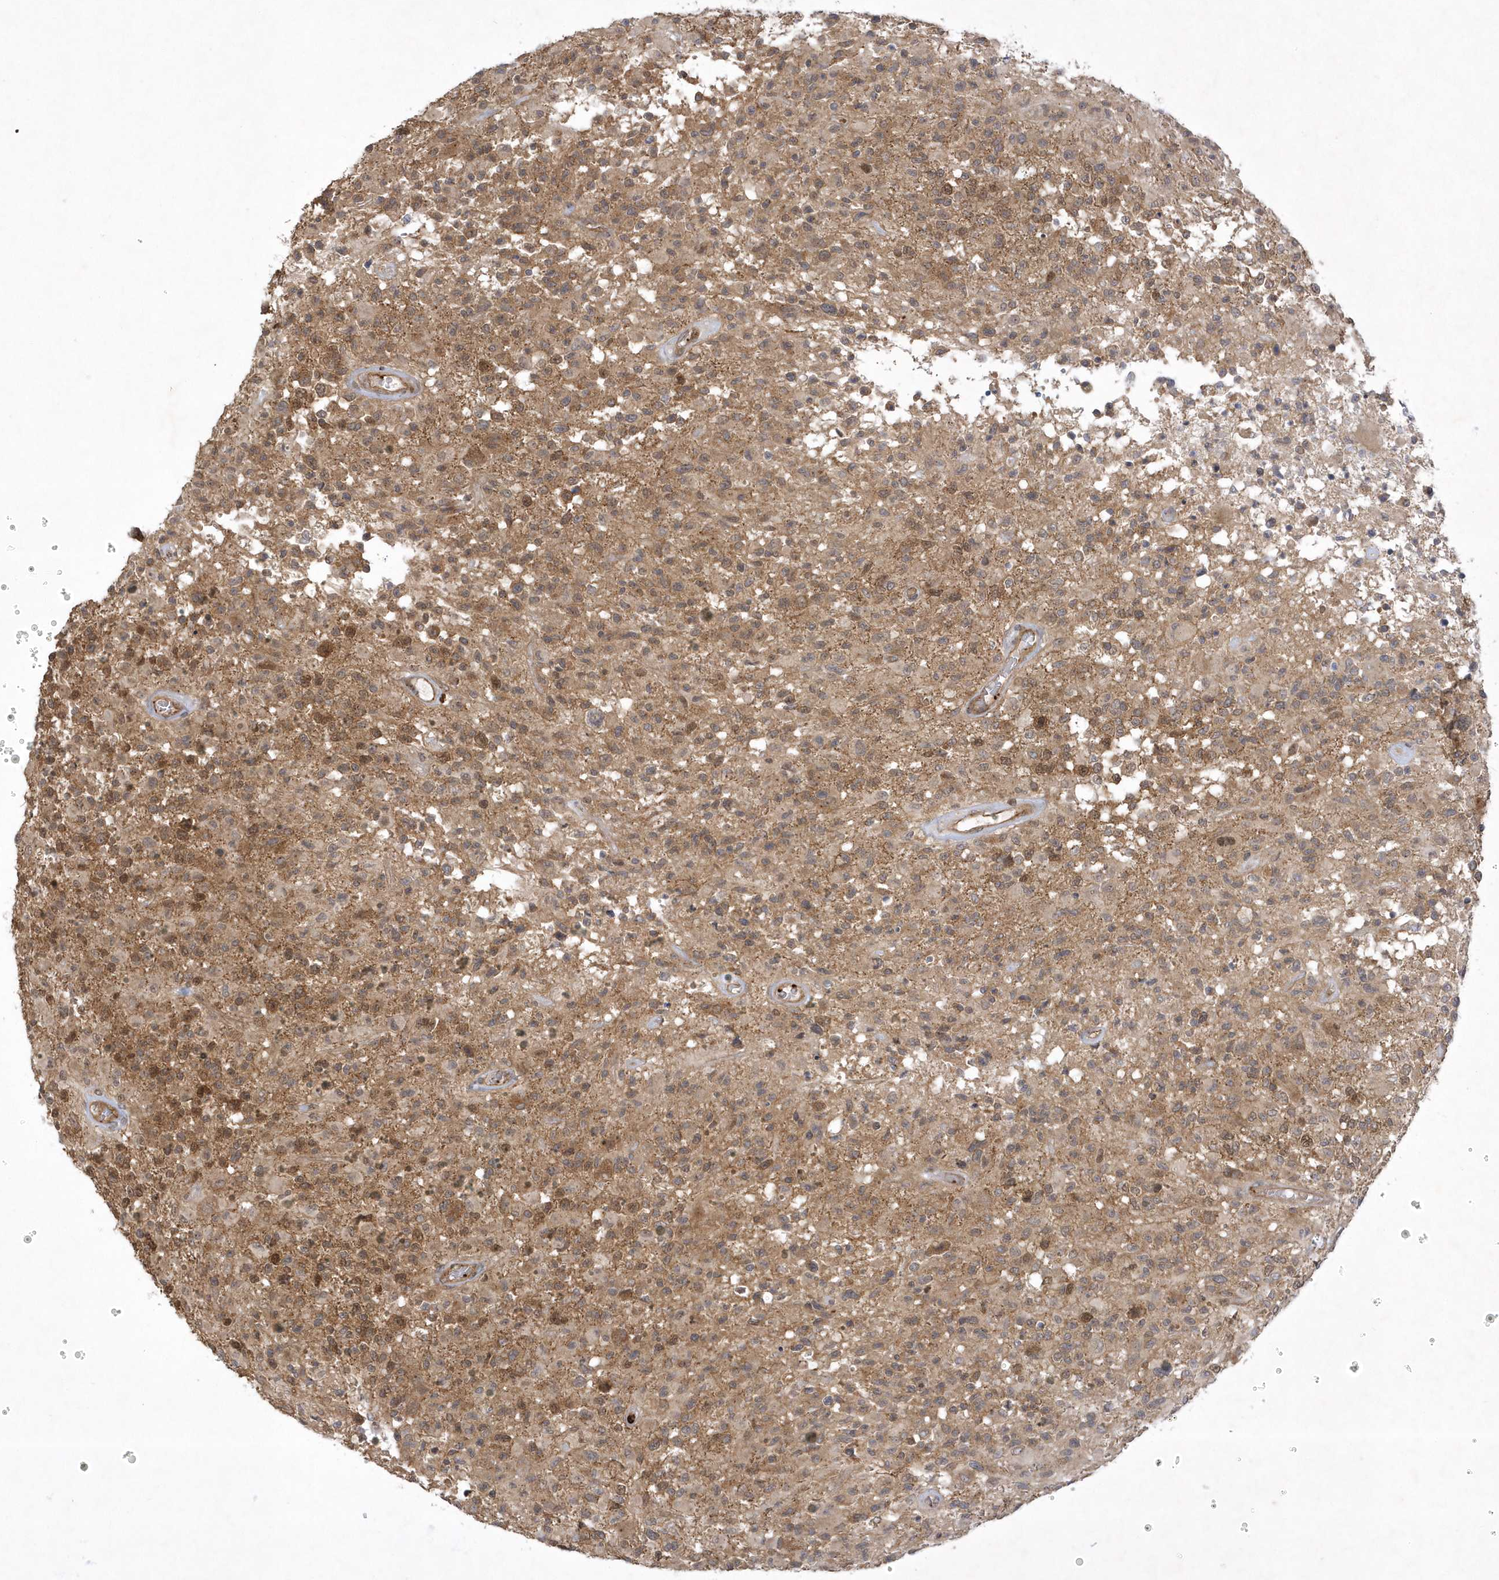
{"staining": {"intensity": "moderate", "quantity": ">75%", "location": "cytoplasmic/membranous,nuclear"}, "tissue": "glioma", "cell_type": "Tumor cells", "image_type": "cancer", "snomed": [{"axis": "morphology", "description": "Glioma, malignant, High grade"}, {"axis": "morphology", "description": "Glioblastoma, NOS"}, {"axis": "topography", "description": "Brain"}], "caption": "Glioblastoma stained with a brown dye demonstrates moderate cytoplasmic/membranous and nuclear positive expression in approximately >75% of tumor cells.", "gene": "NAF1", "patient": {"sex": "male", "age": 60}}